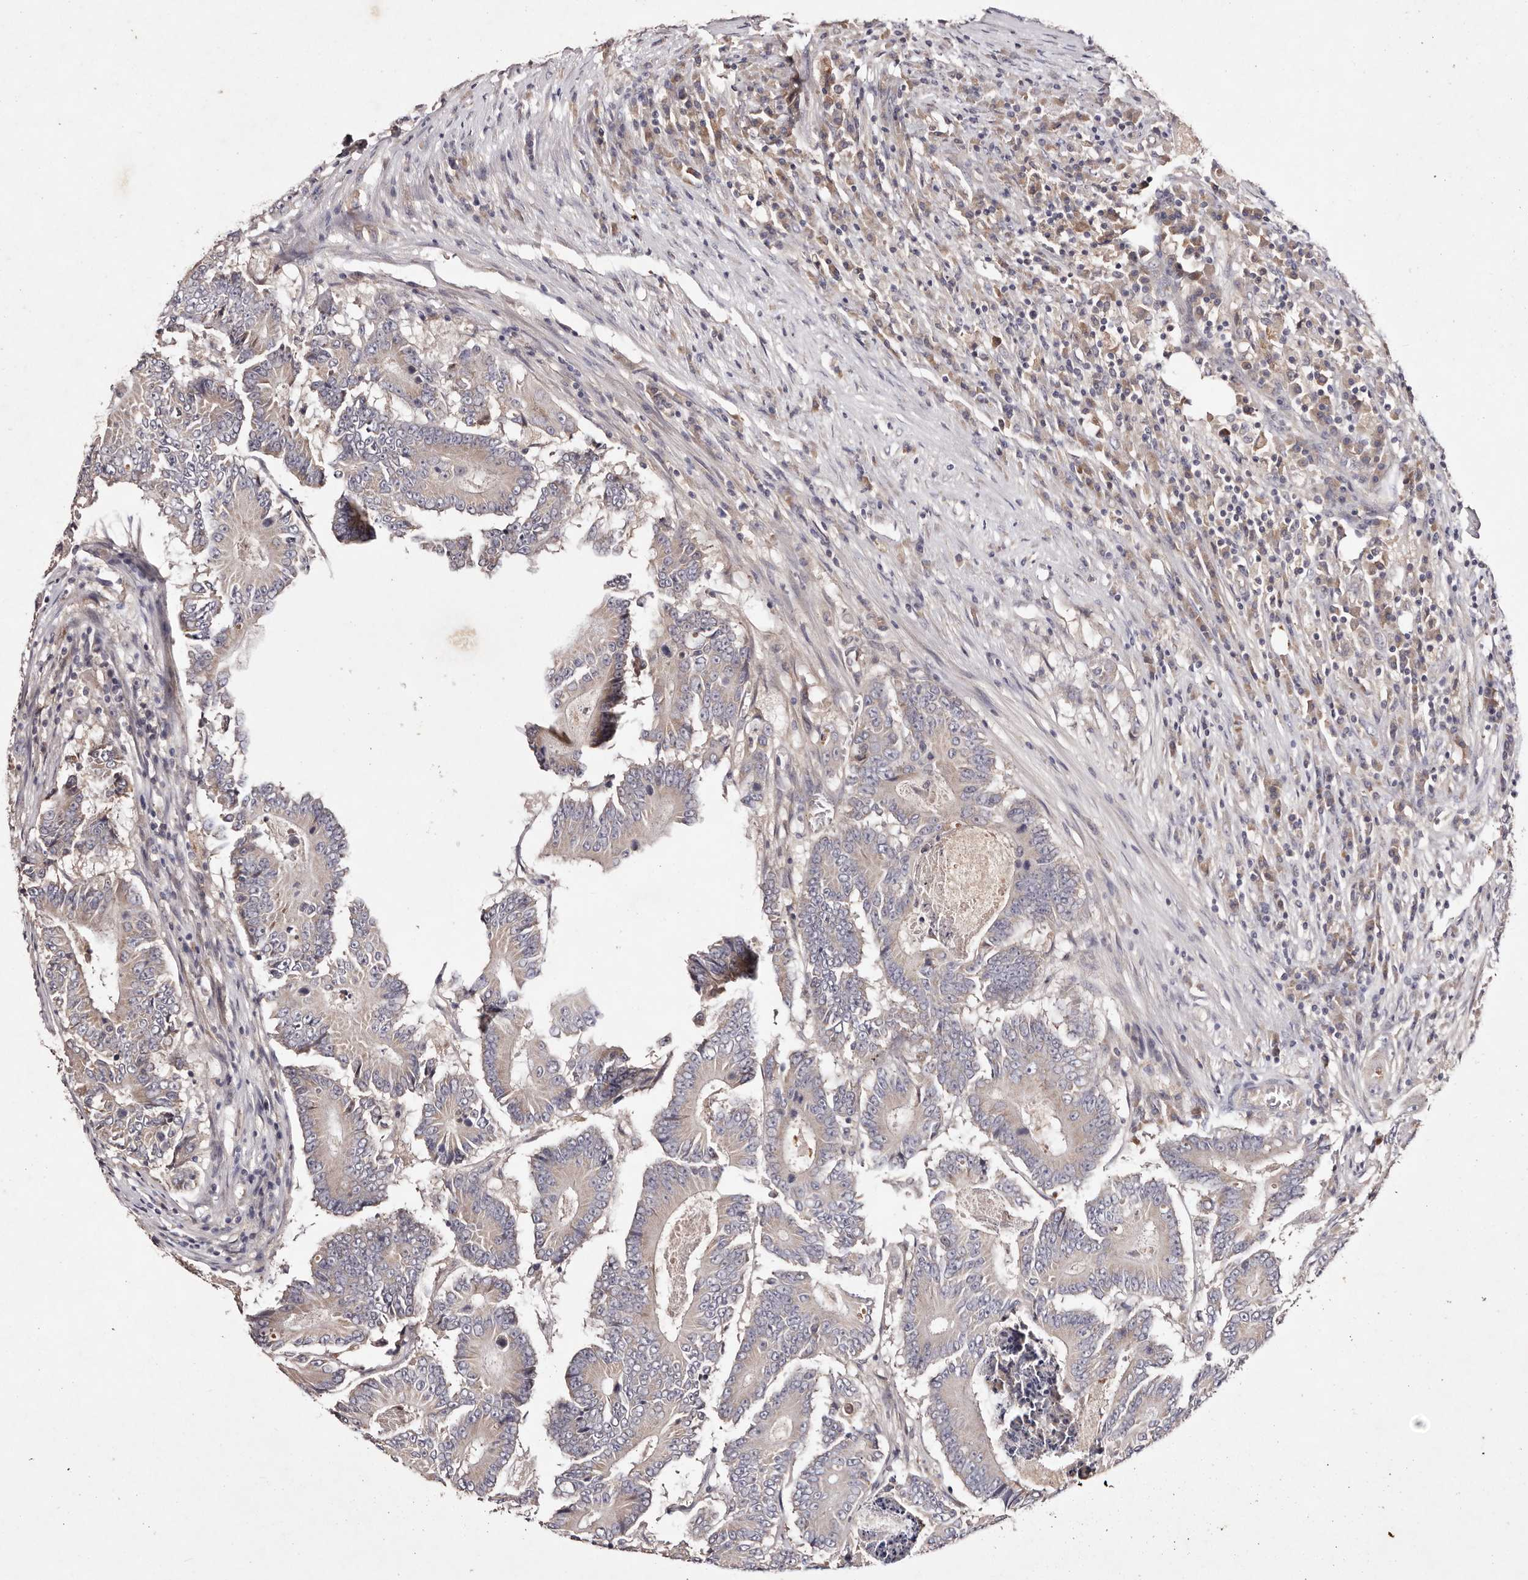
{"staining": {"intensity": "negative", "quantity": "none", "location": "none"}, "tissue": "colorectal cancer", "cell_type": "Tumor cells", "image_type": "cancer", "snomed": [{"axis": "morphology", "description": "Adenocarcinoma, NOS"}, {"axis": "topography", "description": "Colon"}], "caption": "High power microscopy histopathology image of an IHC photomicrograph of colorectal cancer (adenocarcinoma), revealing no significant expression in tumor cells.", "gene": "TSC2", "patient": {"sex": "male", "age": 83}}